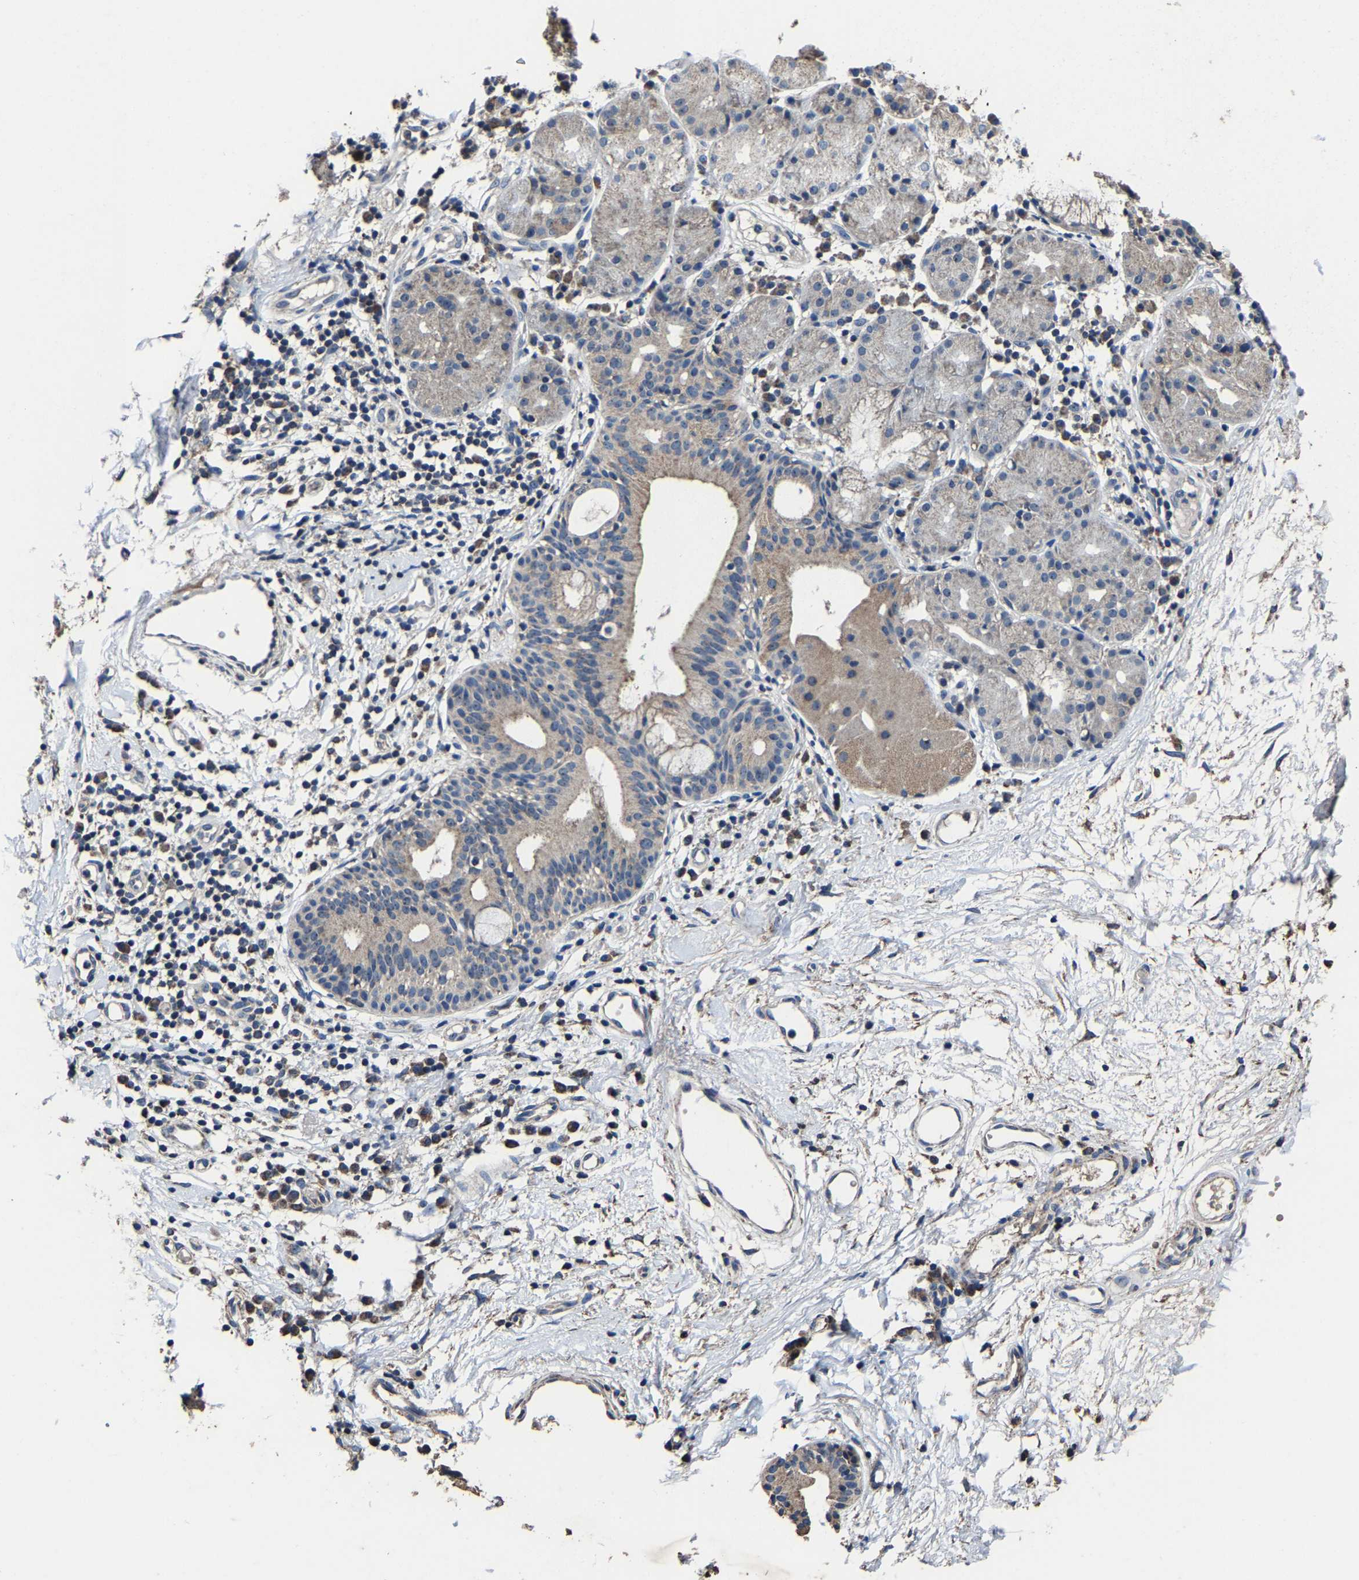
{"staining": {"intensity": "moderate", "quantity": ">75%", "location": "cytoplasmic/membranous"}, "tissue": "nasopharynx", "cell_type": "Respiratory epithelial cells", "image_type": "normal", "snomed": [{"axis": "morphology", "description": "Normal tissue, NOS"}, {"axis": "morphology", "description": "Basal cell carcinoma"}, {"axis": "topography", "description": "Cartilage tissue"}, {"axis": "topography", "description": "Nasopharynx"}, {"axis": "topography", "description": "Oral tissue"}], "caption": "Immunohistochemistry of benign human nasopharynx exhibits medium levels of moderate cytoplasmic/membranous staining in approximately >75% of respiratory epithelial cells.", "gene": "ZCCHC7", "patient": {"sex": "female", "age": 77}}